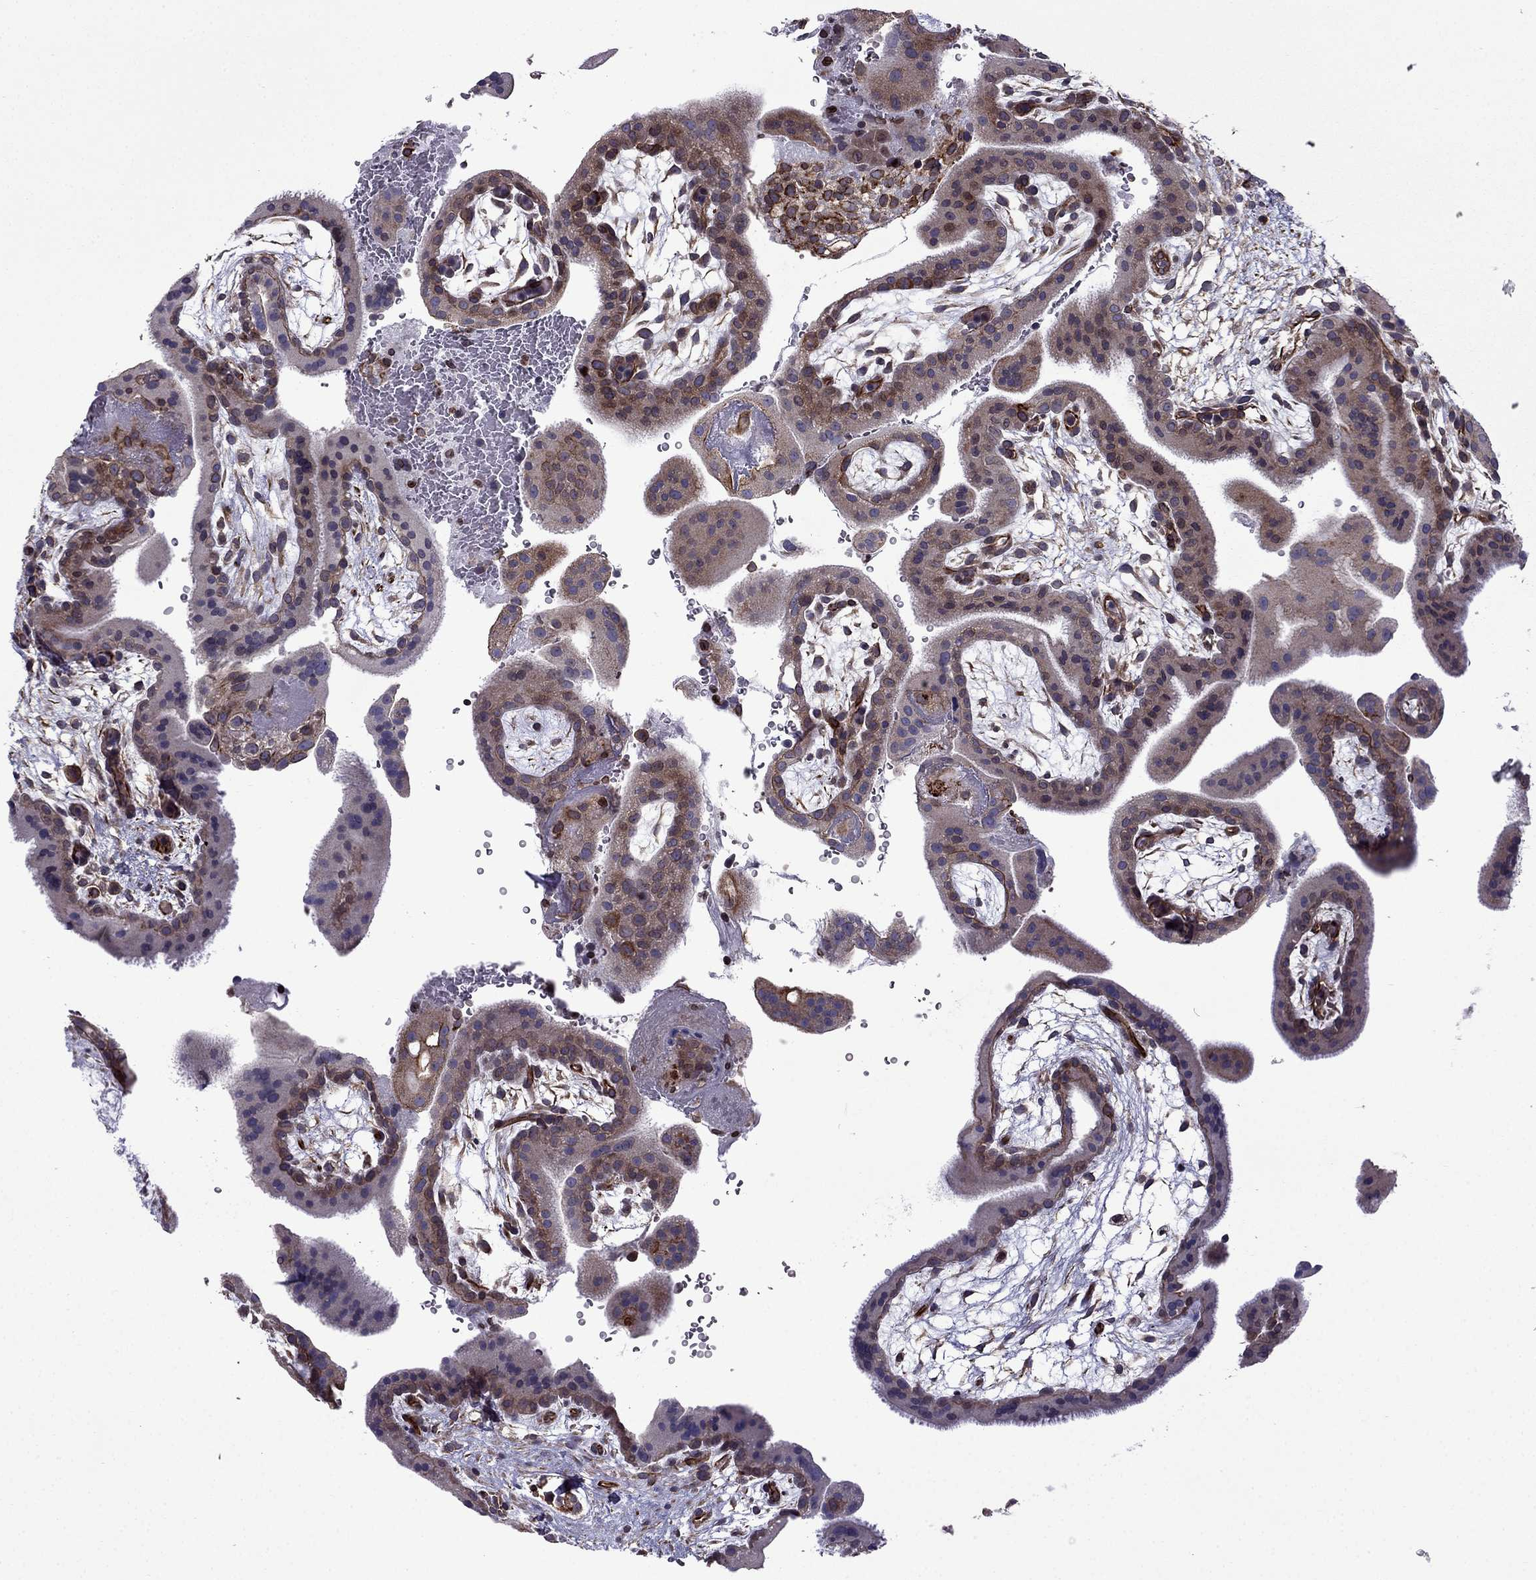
{"staining": {"intensity": "strong", "quantity": ">75%", "location": "cytoplasmic/membranous"}, "tissue": "placenta", "cell_type": "Decidual cells", "image_type": "normal", "snomed": [{"axis": "morphology", "description": "Normal tissue, NOS"}, {"axis": "topography", "description": "Placenta"}], "caption": "A high amount of strong cytoplasmic/membranous staining is identified in approximately >75% of decidual cells in normal placenta. (Stains: DAB in brown, nuclei in blue, Microscopy: brightfield microscopy at high magnification).", "gene": "CDC42BPA", "patient": {"sex": "female", "age": 19}}